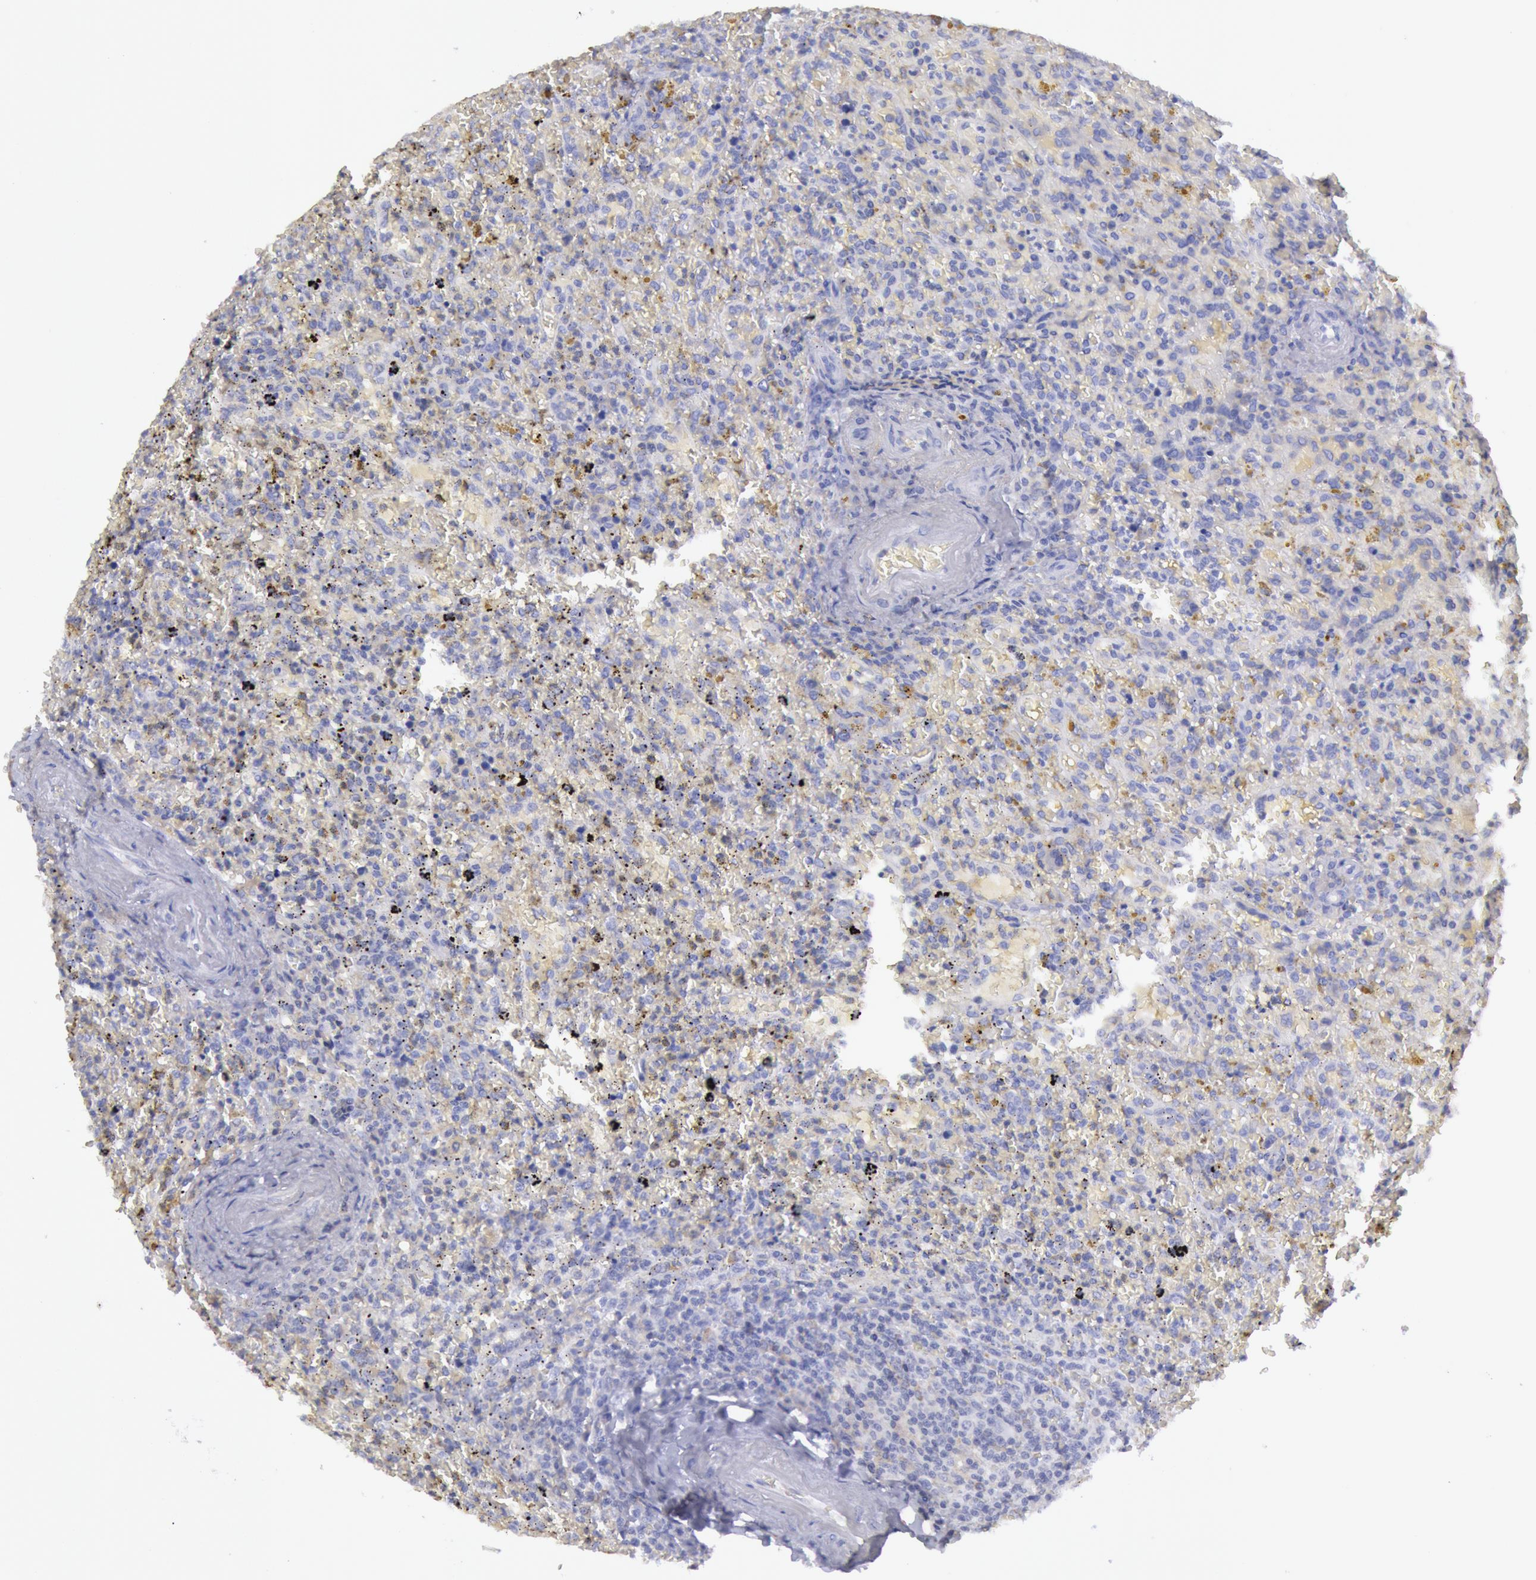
{"staining": {"intensity": "negative", "quantity": "none", "location": "none"}, "tissue": "lymphoma", "cell_type": "Tumor cells", "image_type": "cancer", "snomed": [{"axis": "morphology", "description": "Malignant lymphoma, non-Hodgkin's type, High grade"}, {"axis": "topography", "description": "Spleen"}, {"axis": "topography", "description": "Lymph node"}], "caption": "Immunohistochemistry (IHC) micrograph of malignant lymphoma, non-Hodgkin's type (high-grade) stained for a protein (brown), which shows no positivity in tumor cells.", "gene": "MYH7", "patient": {"sex": "female", "age": 70}}